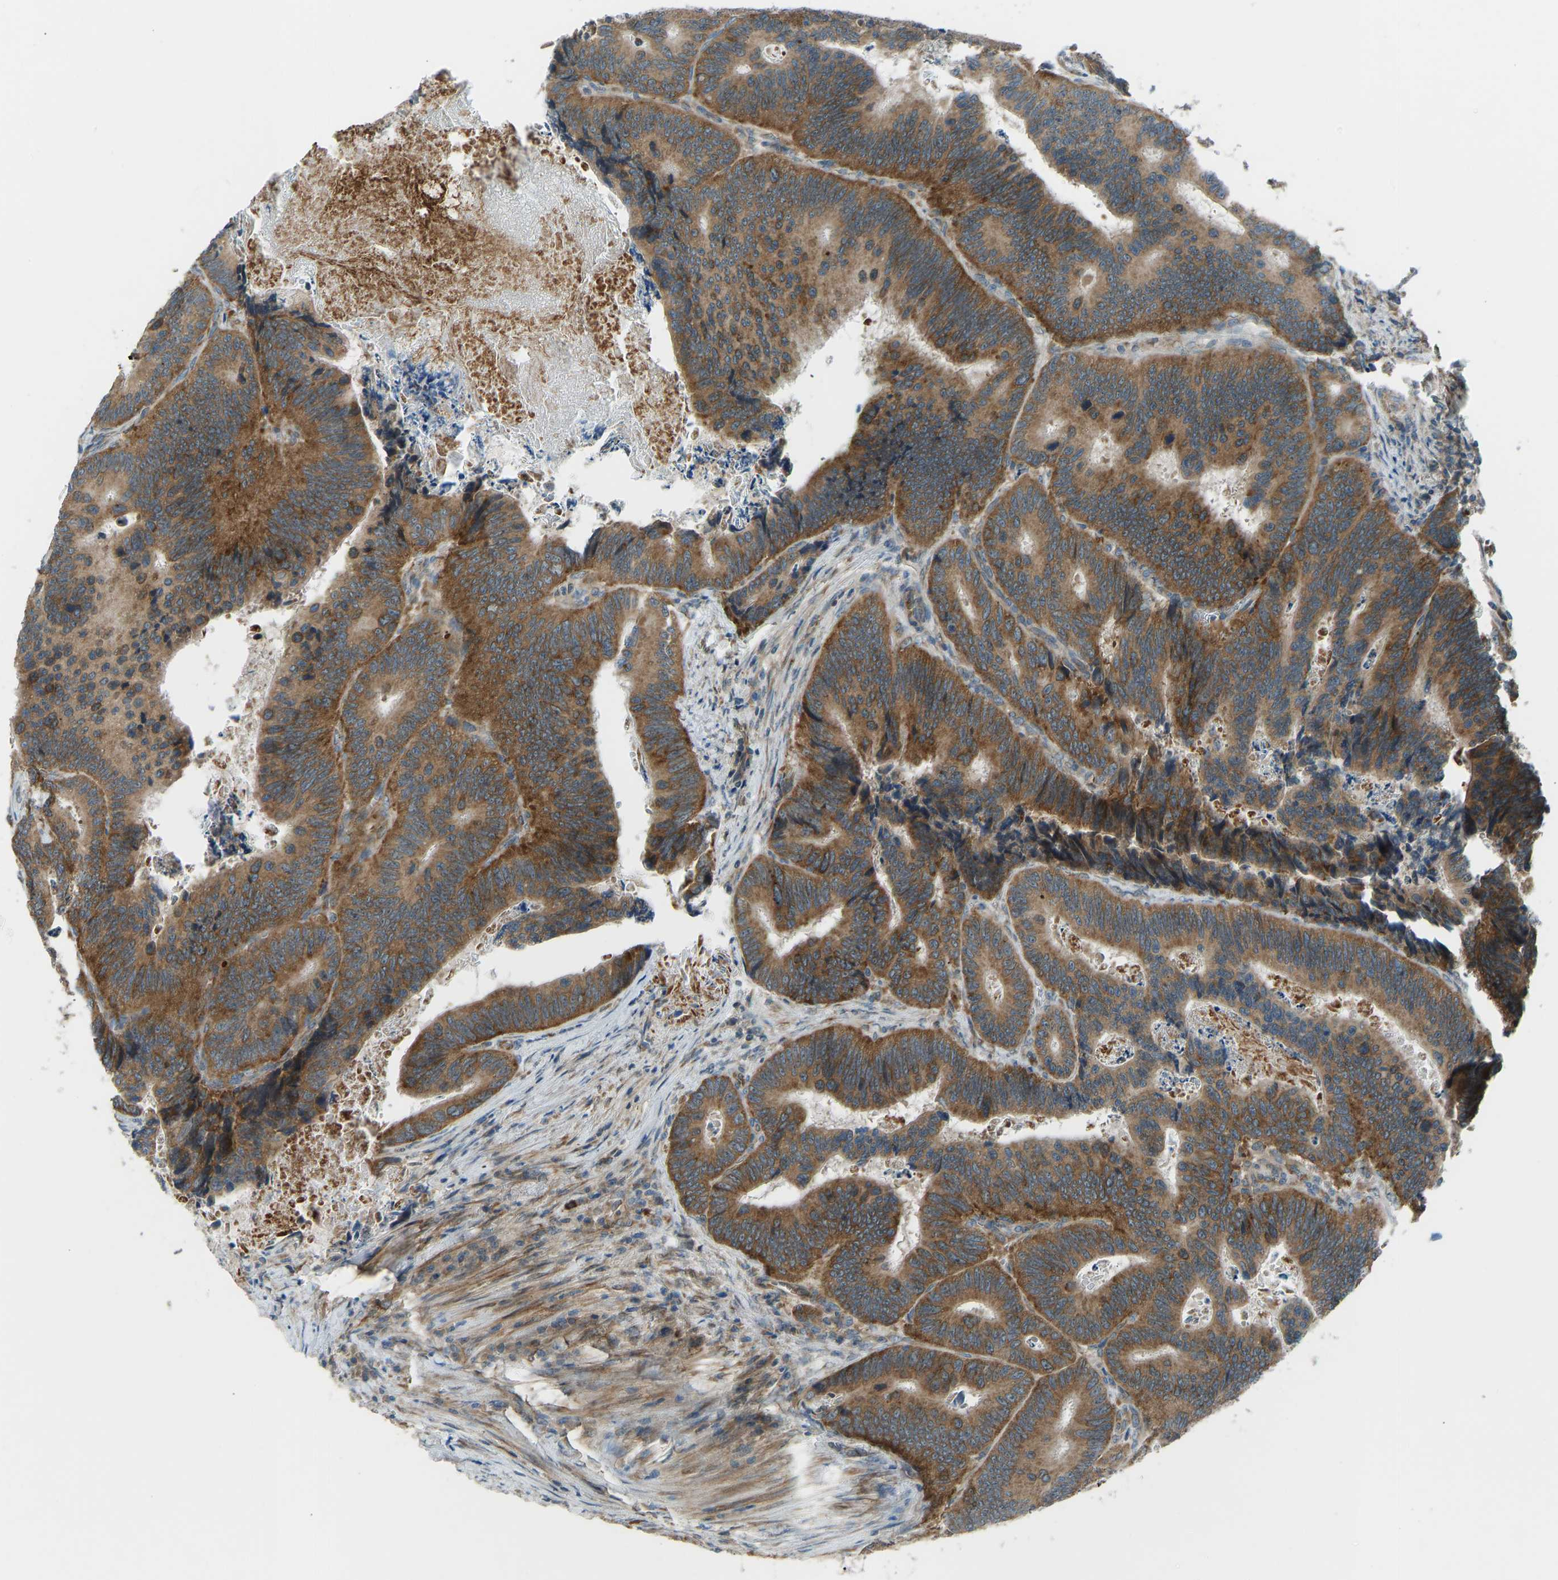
{"staining": {"intensity": "moderate", "quantity": ">75%", "location": "cytoplasmic/membranous"}, "tissue": "colorectal cancer", "cell_type": "Tumor cells", "image_type": "cancer", "snomed": [{"axis": "morphology", "description": "Inflammation, NOS"}, {"axis": "morphology", "description": "Adenocarcinoma, NOS"}, {"axis": "topography", "description": "Colon"}], "caption": "The image displays a brown stain indicating the presence of a protein in the cytoplasmic/membranous of tumor cells in adenocarcinoma (colorectal).", "gene": "STAU2", "patient": {"sex": "male", "age": 72}}